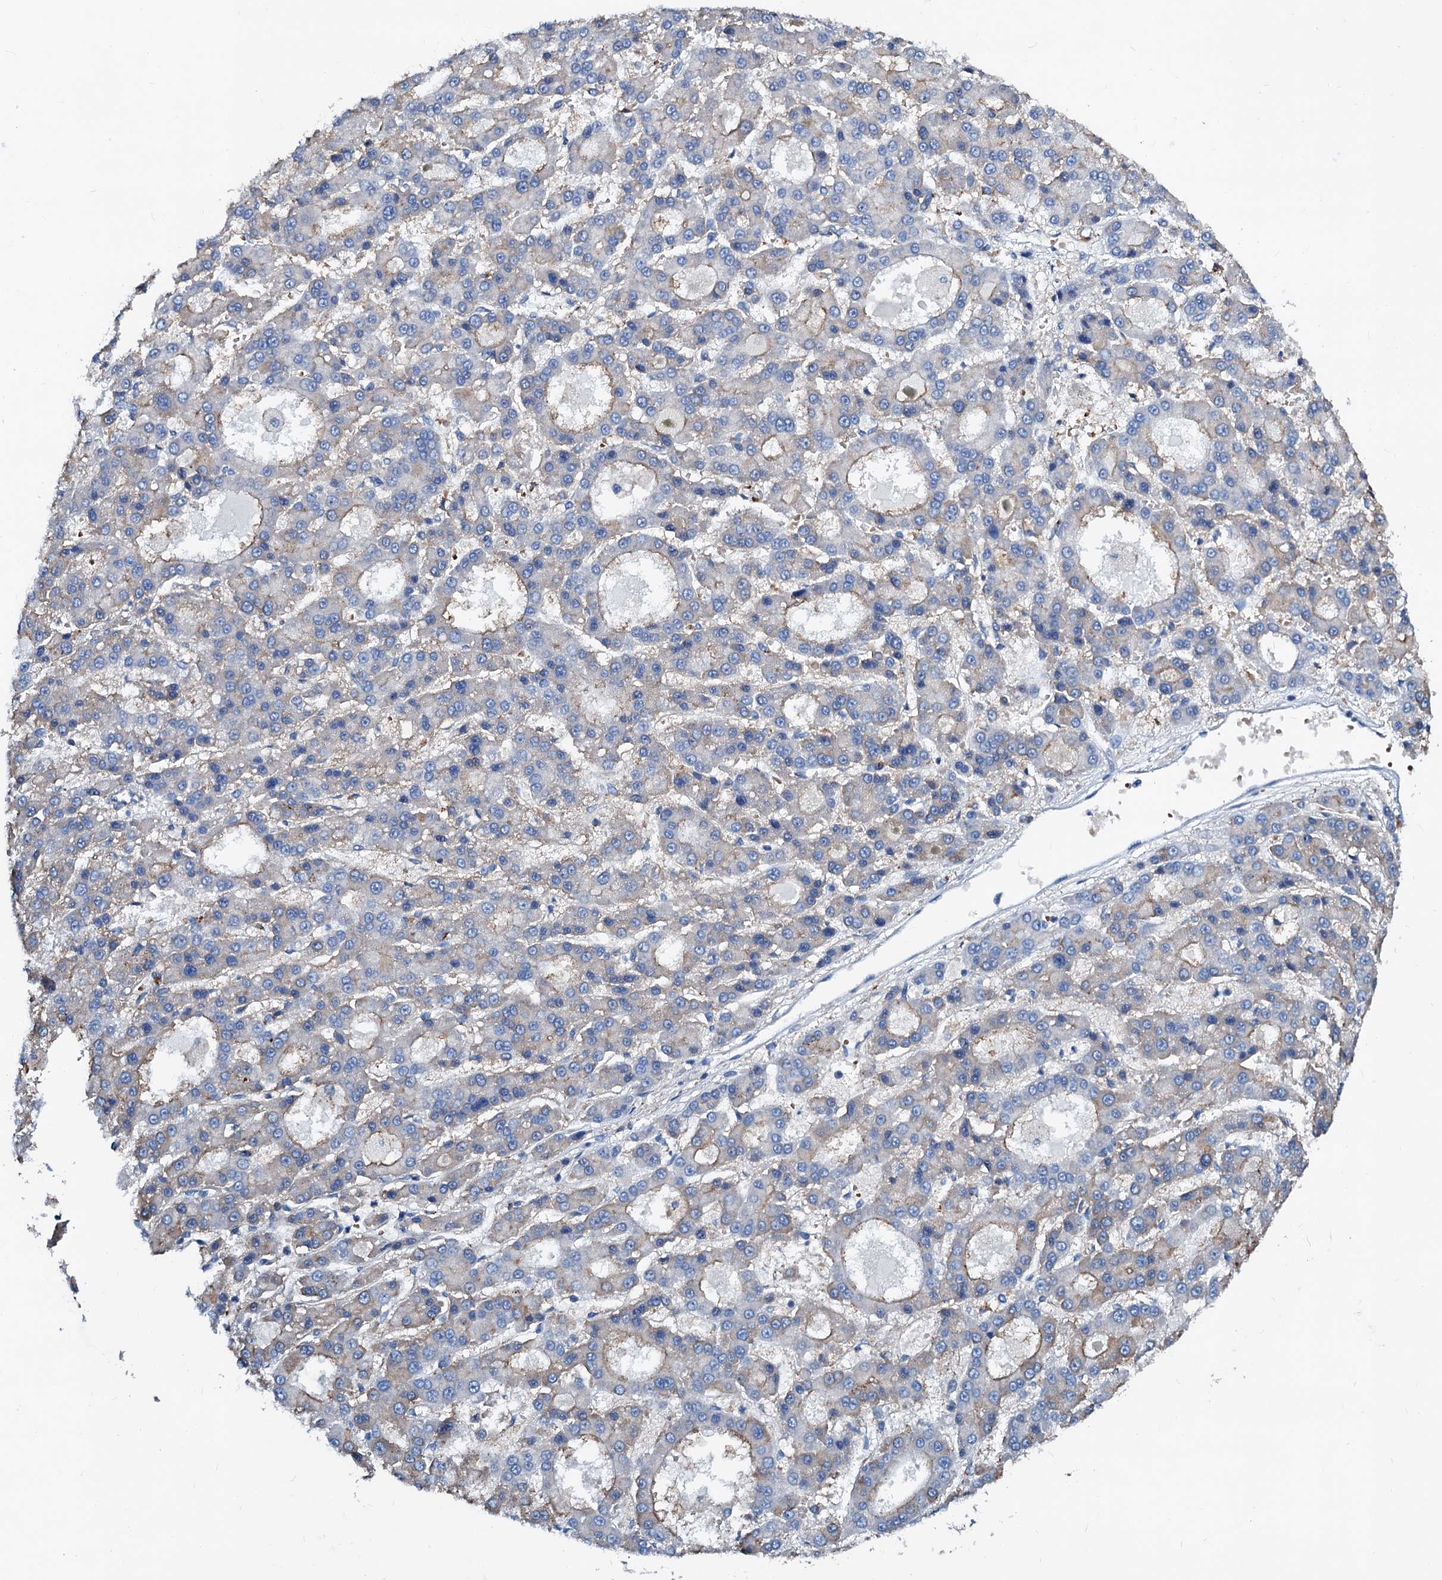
{"staining": {"intensity": "weak", "quantity": "<25%", "location": "cytoplasmic/membranous"}, "tissue": "liver cancer", "cell_type": "Tumor cells", "image_type": "cancer", "snomed": [{"axis": "morphology", "description": "Carcinoma, Hepatocellular, NOS"}, {"axis": "topography", "description": "Liver"}], "caption": "DAB immunohistochemical staining of hepatocellular carcinoma (liver) demonstrates no significant expression in tumor cells.", "gene": "GCOM1", "patient": {"sex": "male", "age": 70}}